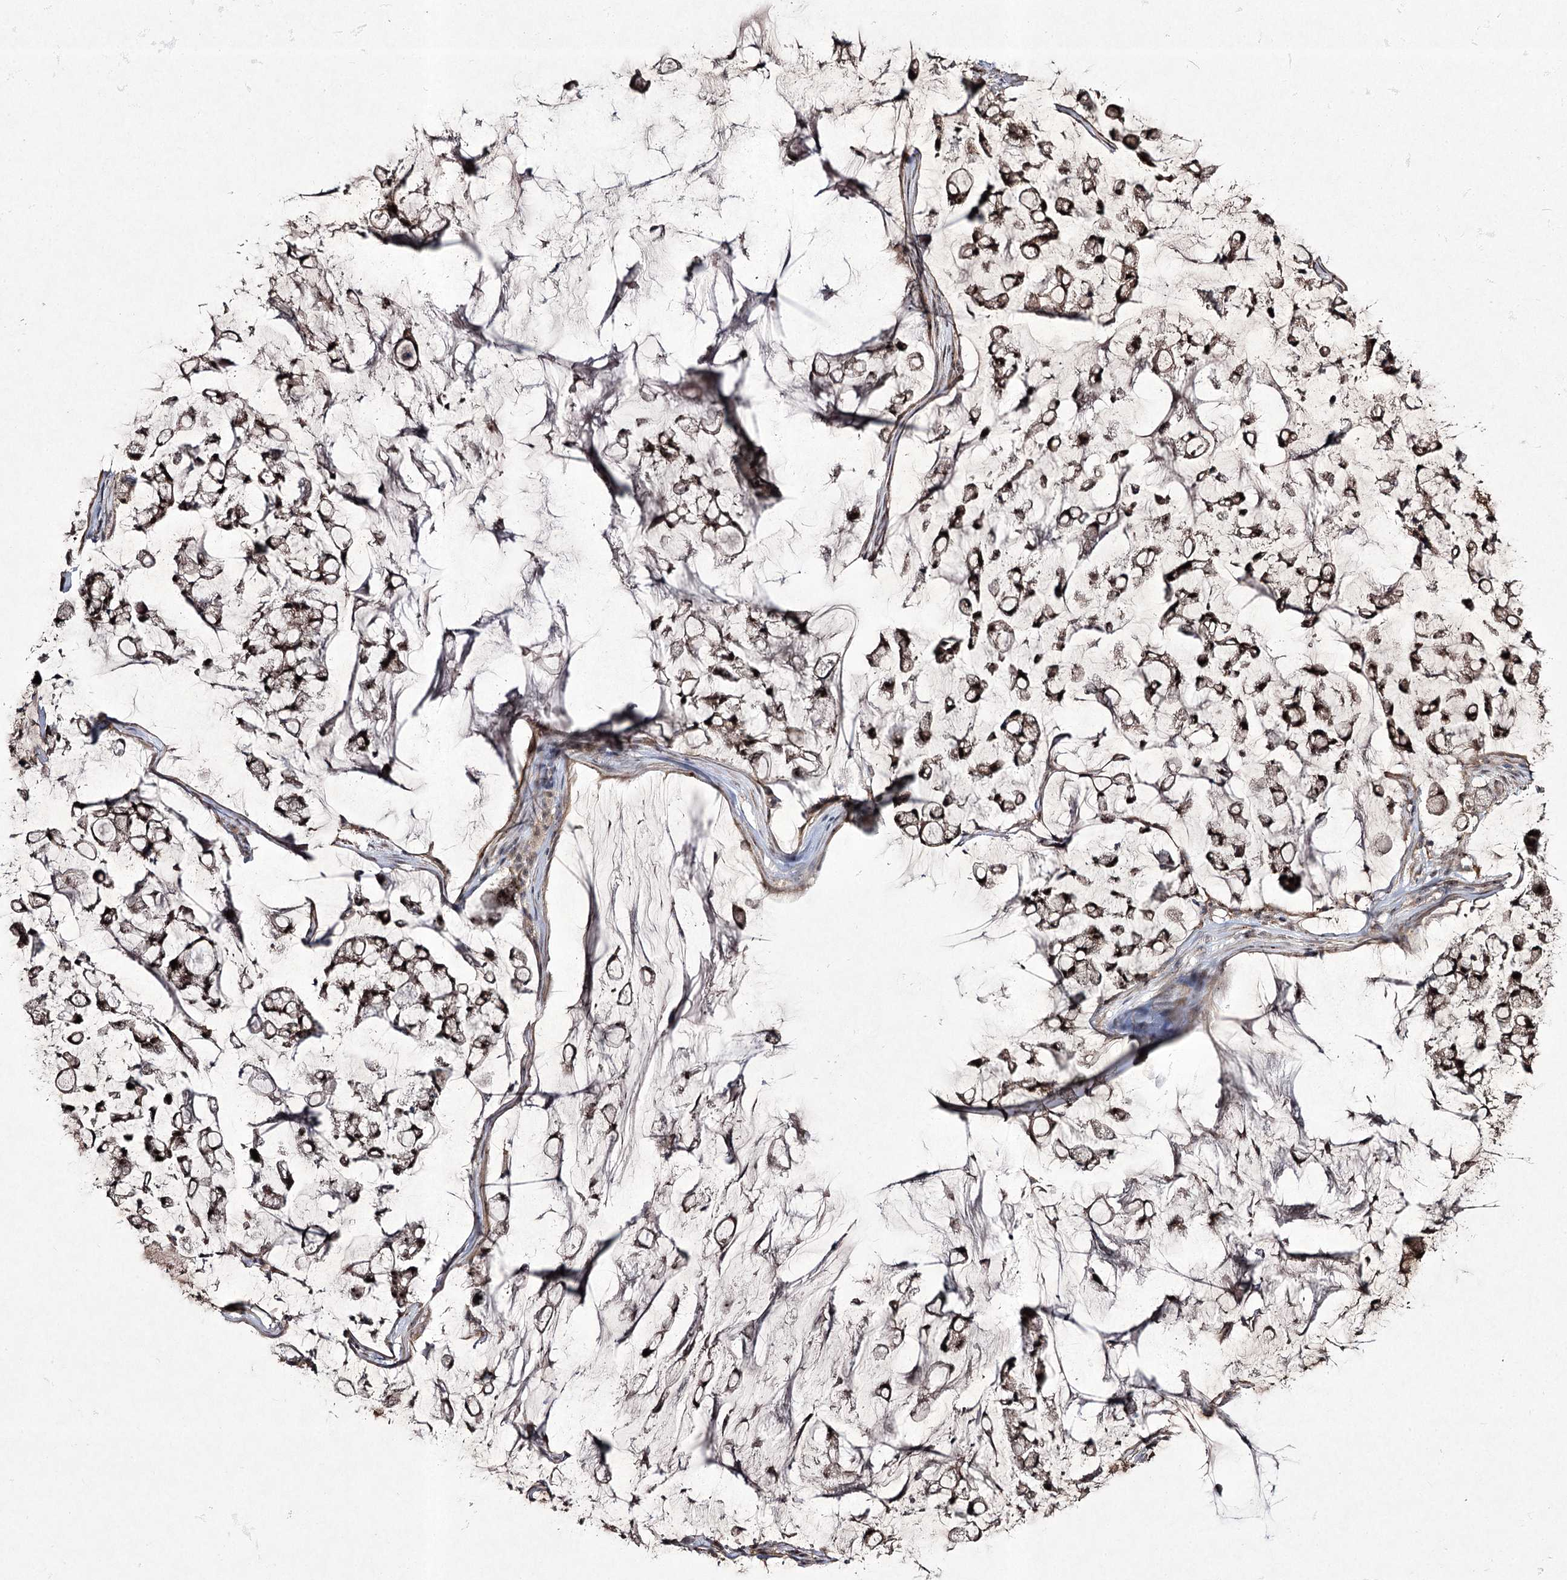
{"staining": {"intensity": "moderate", "quantity": ">75%", "location": "nuclear"}, "tissue": "stomach cancer", "cell_type": "Tumor cells", "image_type": "cancer", "snomed": [{"axis": "morphology", "description": "Adenocarcinoma, NOS"}, {"axis": "topography", "description": "Stomach, lower"}], "caption": "Stomach adenocarcinoma was stained to show a protein in brown. There is medium levels of moderate nuclear expression in approximately >75% of tumor cells.", "gene": "CCDC59", "patient": {"sex": "male", "age": 67}}